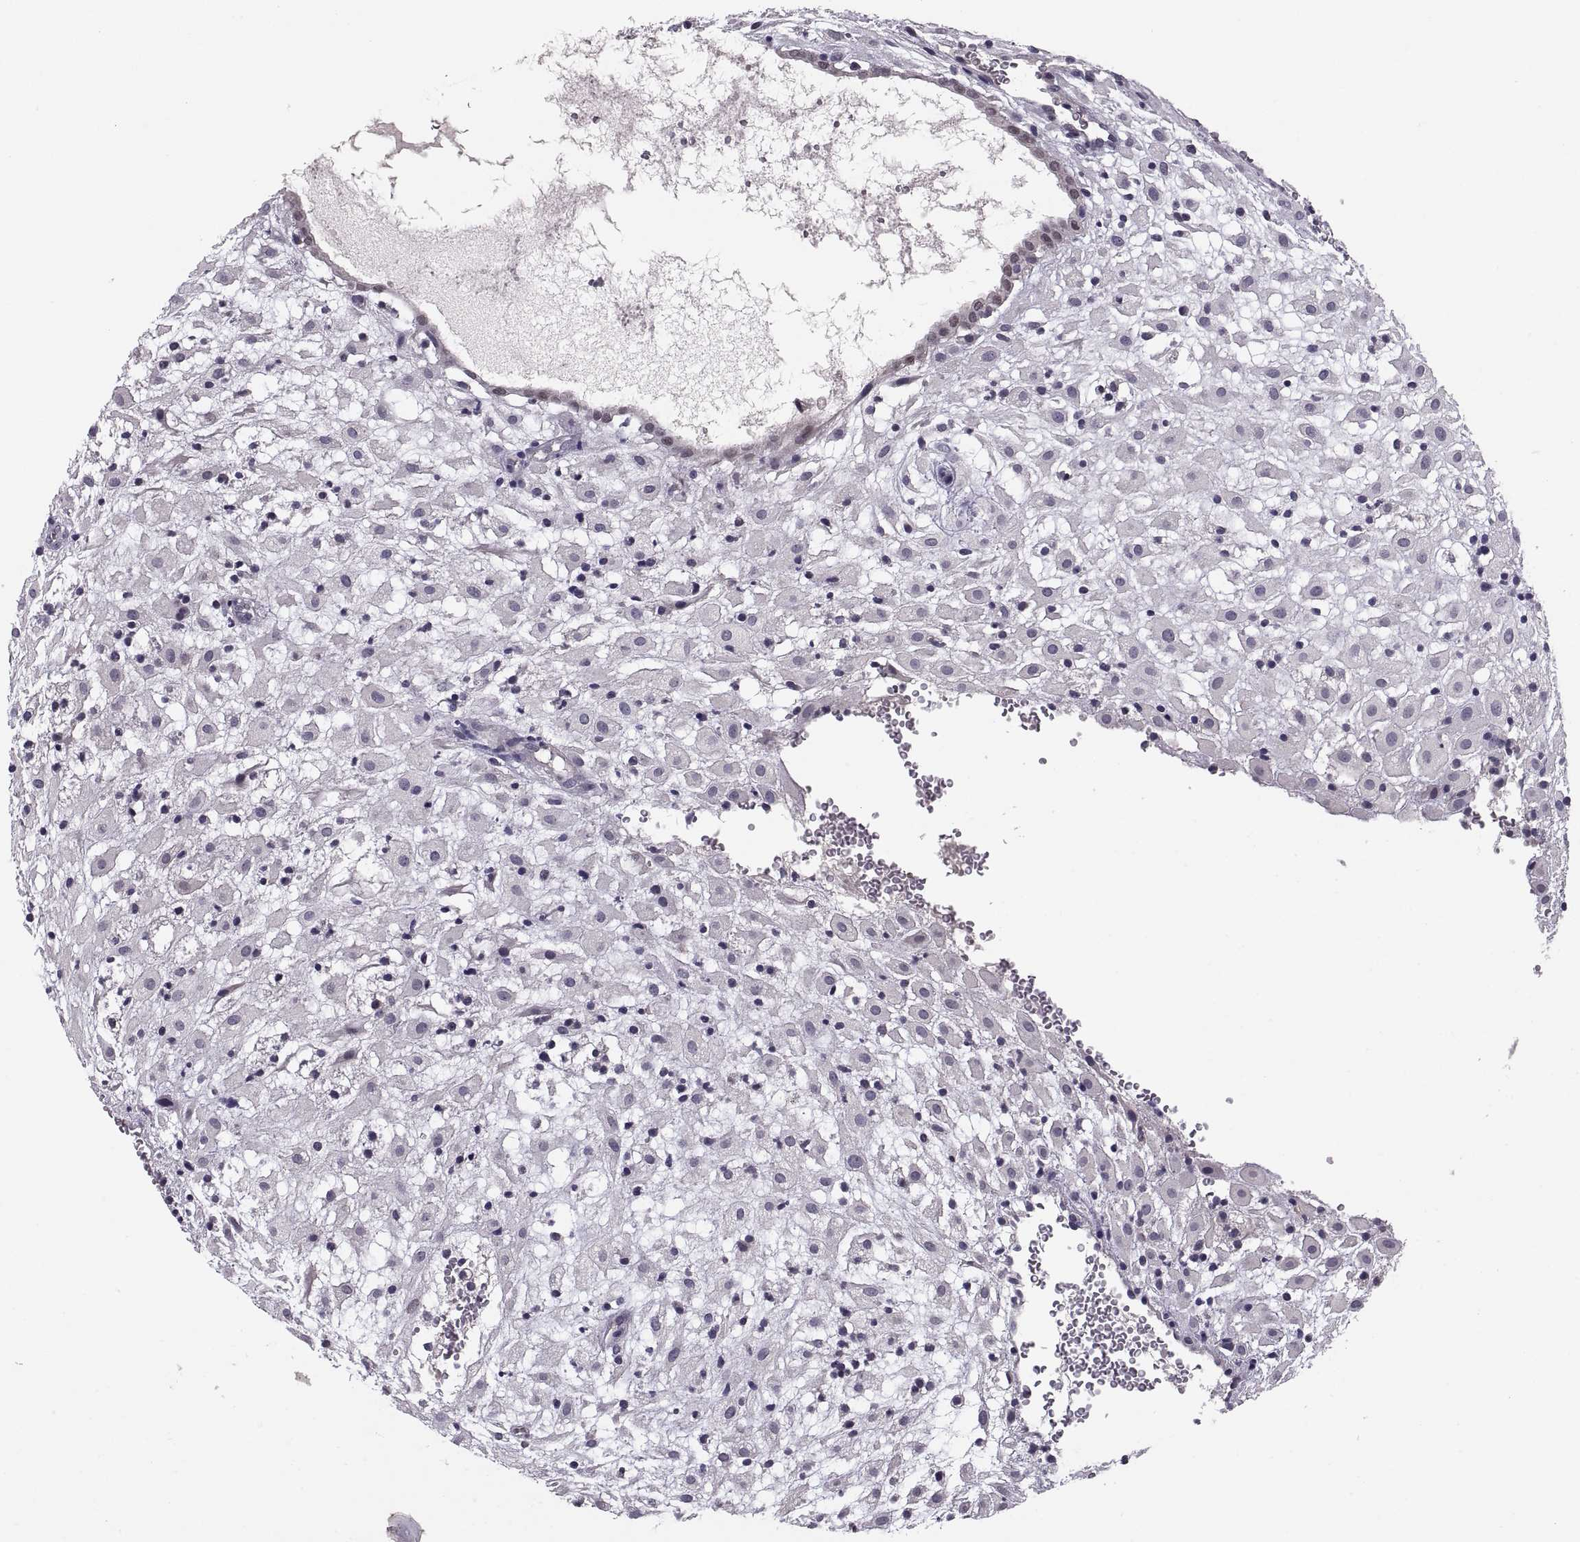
{"staining": {"intensity": "negative", "quantity": "none", "location": "none"}, "tissue": "placenta", "cell_type": "Decidual cells", "image_type": "normal", "snomed": [{"axis": "morphology", "description": "Normal tissue, NOS"}, {"axis": "topography", "description": "Placenta"}], "caption": "Human placenta stained for a protein using immunohistochemistry displays no expression in decidual cells.", "gene": "PAX2", "patient": {"sex": "female", "age": 24}}